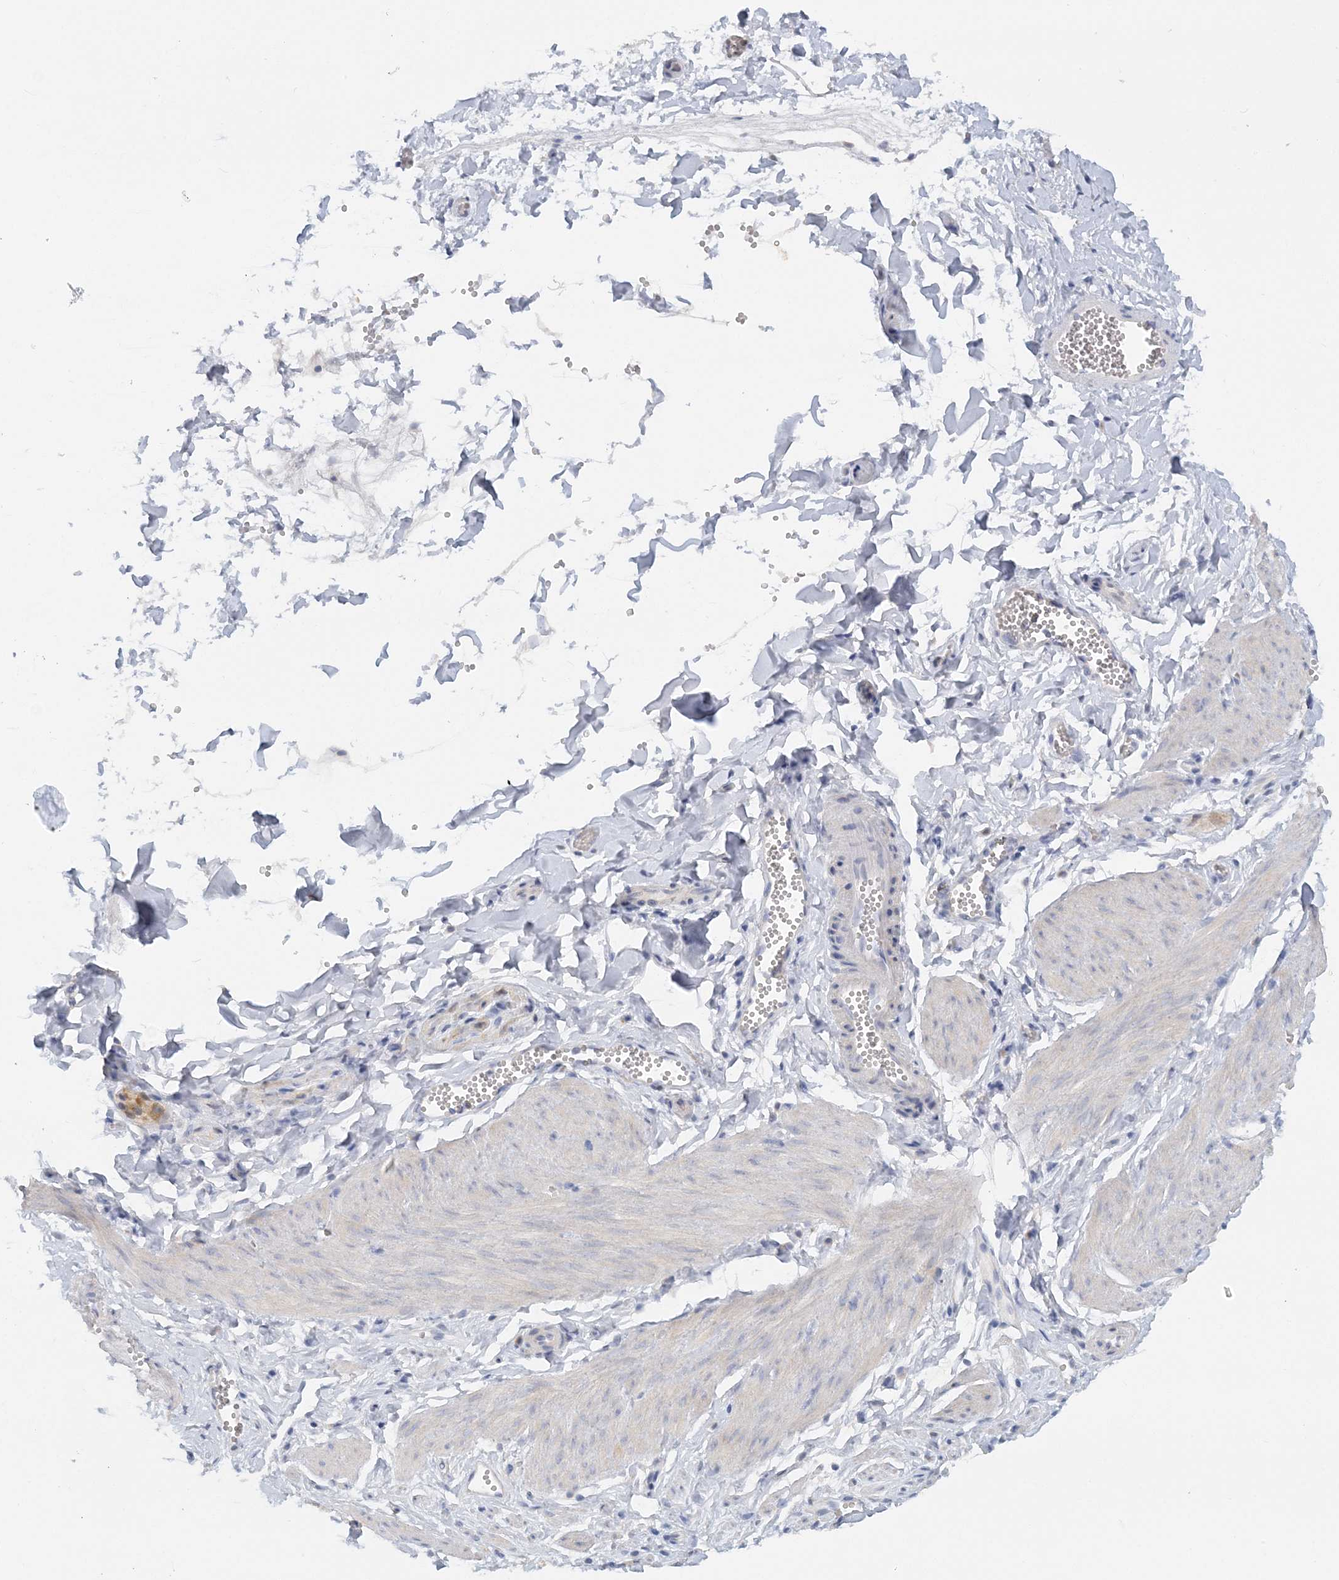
{"staining": {"intensity": "negative", "quantity": "none", "location": "none"}, "tissue": "adipose tissue", "cell_type": "Adipocytes", "image_type": "normal", "snomed": [{"axis": "morphology", "description": "Normal tissue, NOS"}, {"axis": "topography", "description": "Gallbladder"}, {"axis": "topography", "description": "Peripheral nerve tissue"}], "caption": "The image displays no staining of adipocytes in normal adipose tissue.", "gene": "ENSG00000288637", "patient": {"sex": "male", "age": 38}}